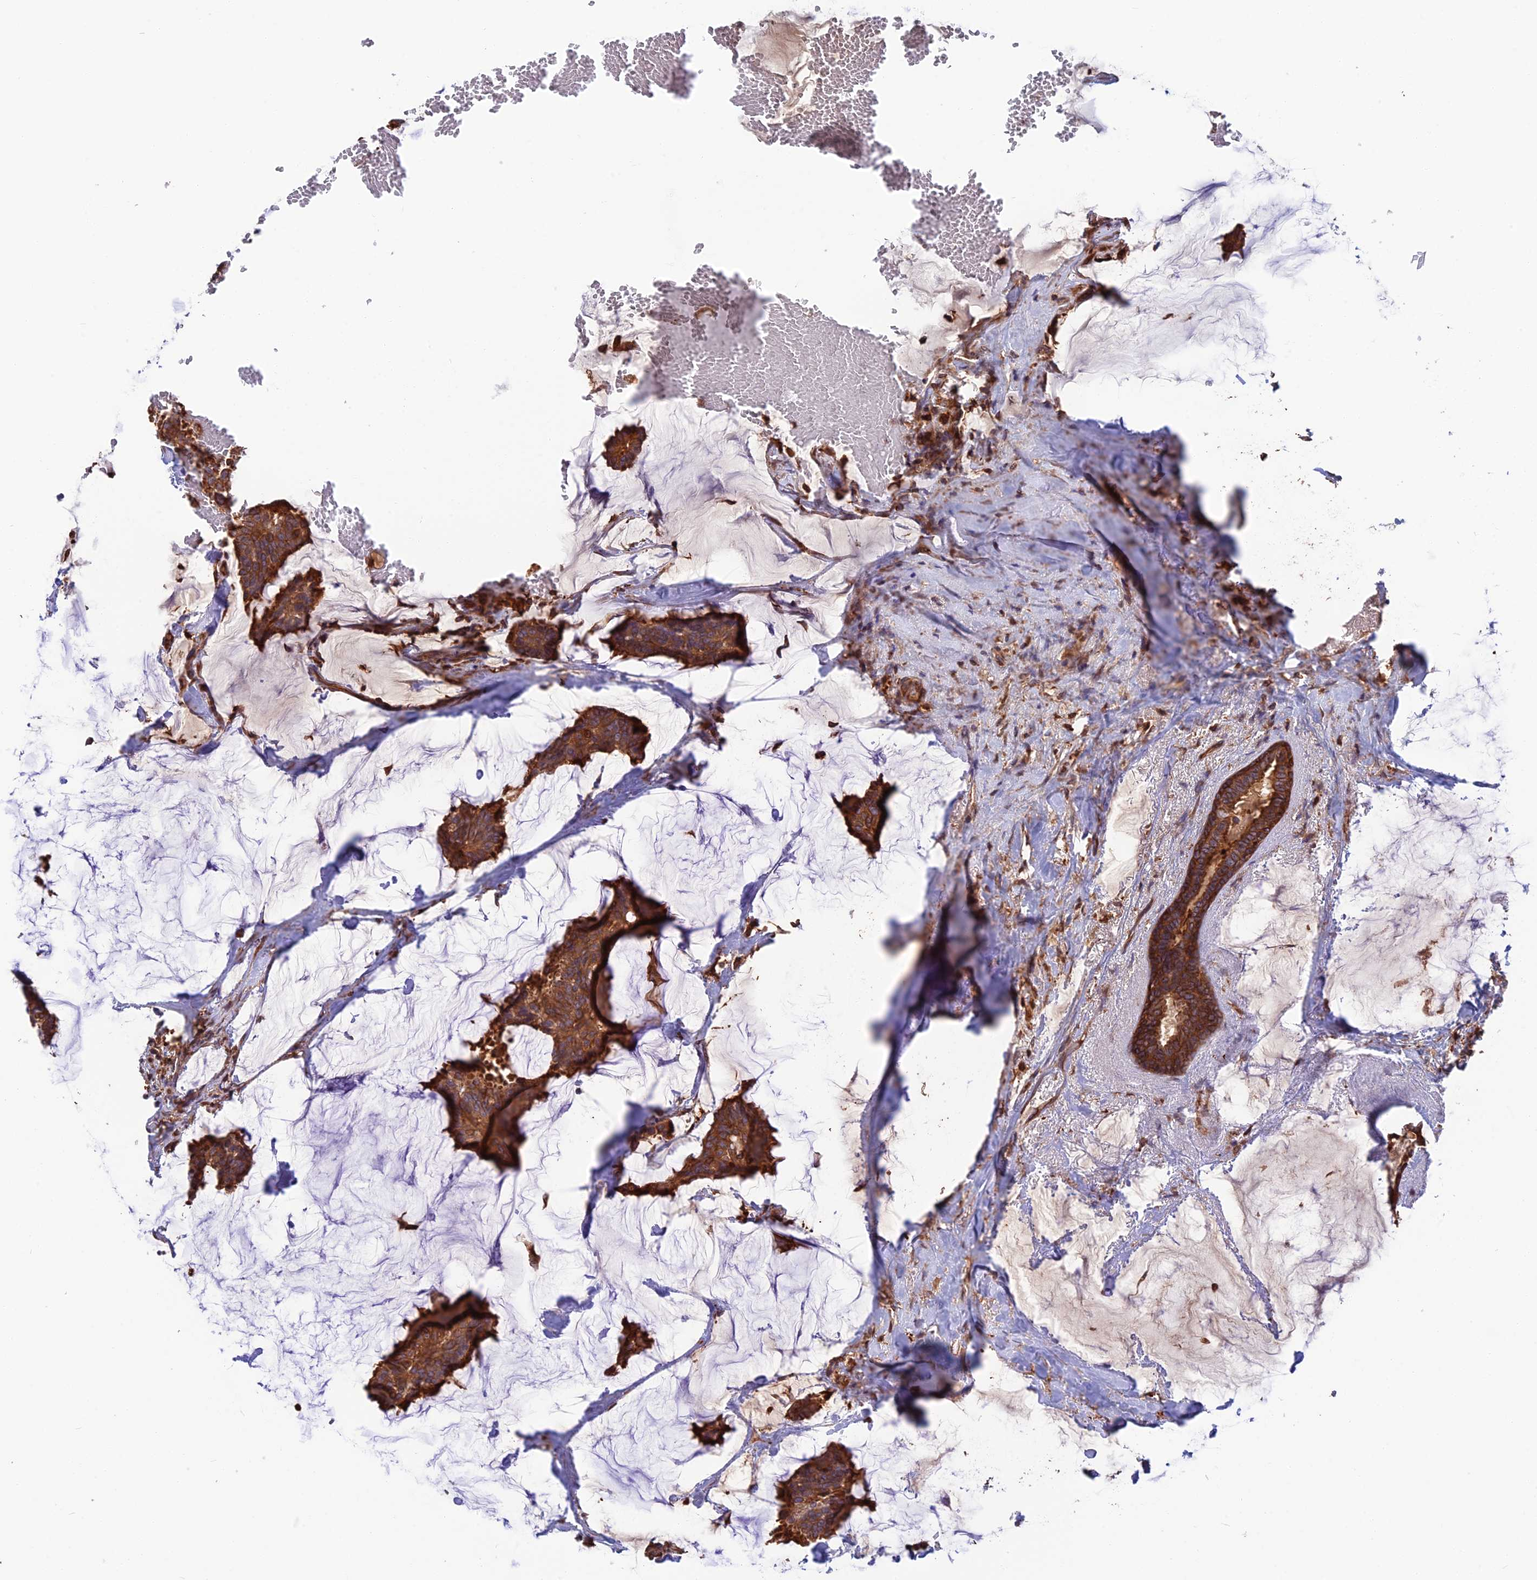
{"staining": {"intensity": "strong", "quantity": ">75%", "location": "cytoplasmic/membranous"}, "tissue": "breast cancer", "cell_type": "Tumor cells", "image_type": "cancer", "snomed": [{"axis": "morphology", "description": "Duct carcinoma"}, {"axis": "topography", "description": "Breast"}], "caption": "IHC staining of invasive ductal carcinoma (breast), which exhibits high levels of strong cytoplasmic/membranous staining in about >75% of tumor cells indicating strong cytoplasmic/membranous protein positivity. The staining was performed using DAB (brown) for protein detection and nuclei were counterstained in hematoxylin (blue).", "gene": "WDR1", "patient": {"sex": "female", "age": 93}}